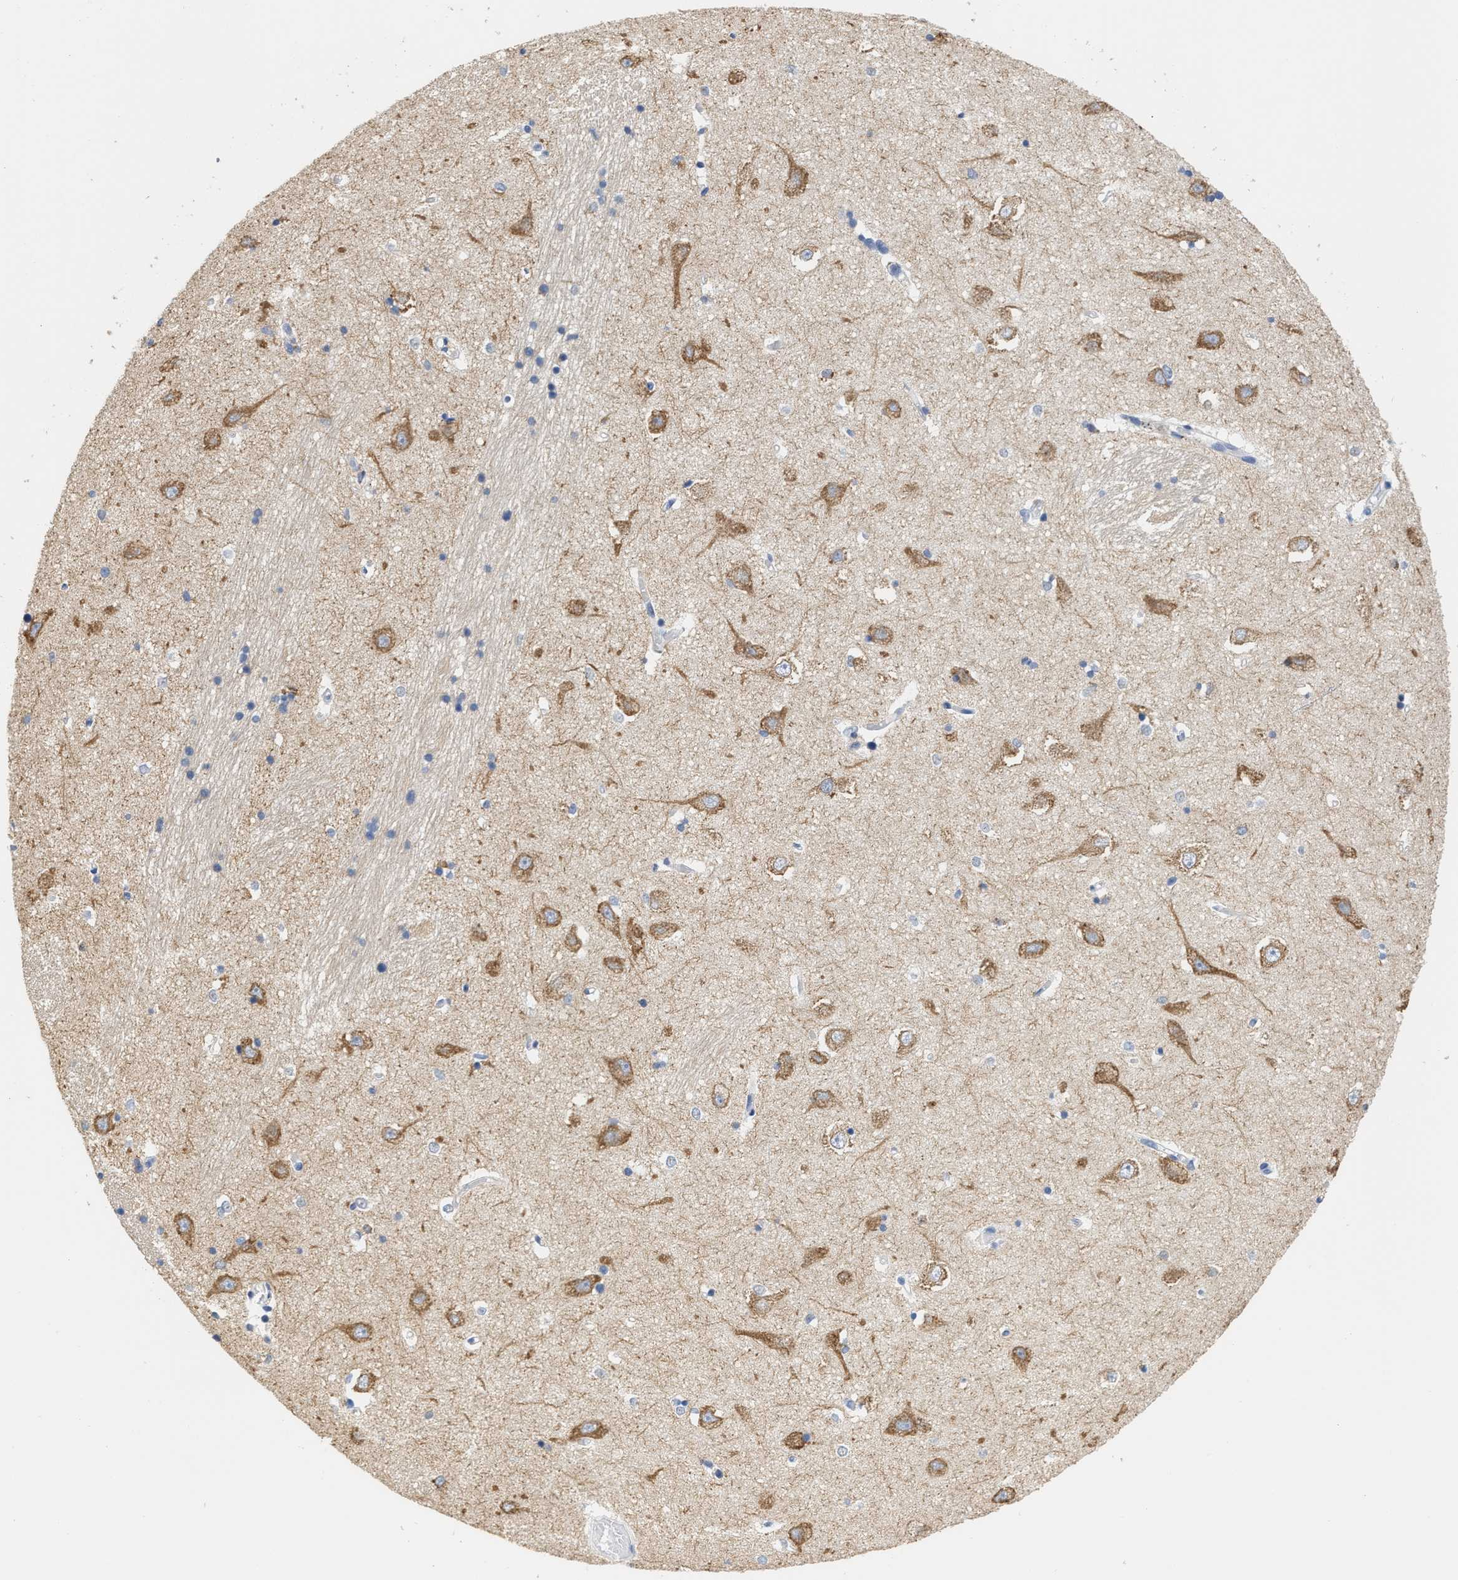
{"staining": {"intensity": "negative", "quantity": "none", "location": "none"}, "tissue": "hippocampus", "cell_type": "Glial cells", "image_type": "normal", "snomed": [{"axis": "morphology", "description": "Normal tissue, NOS"}, {"axis": "topography", "description": "Hippocampus"}], "caption": "A photomicrograph of hippocampus stained for a protein exhibits no brown staining in glial cells.", "gene": "RYR2", "patient": {"sex": "male", "age": 45}}